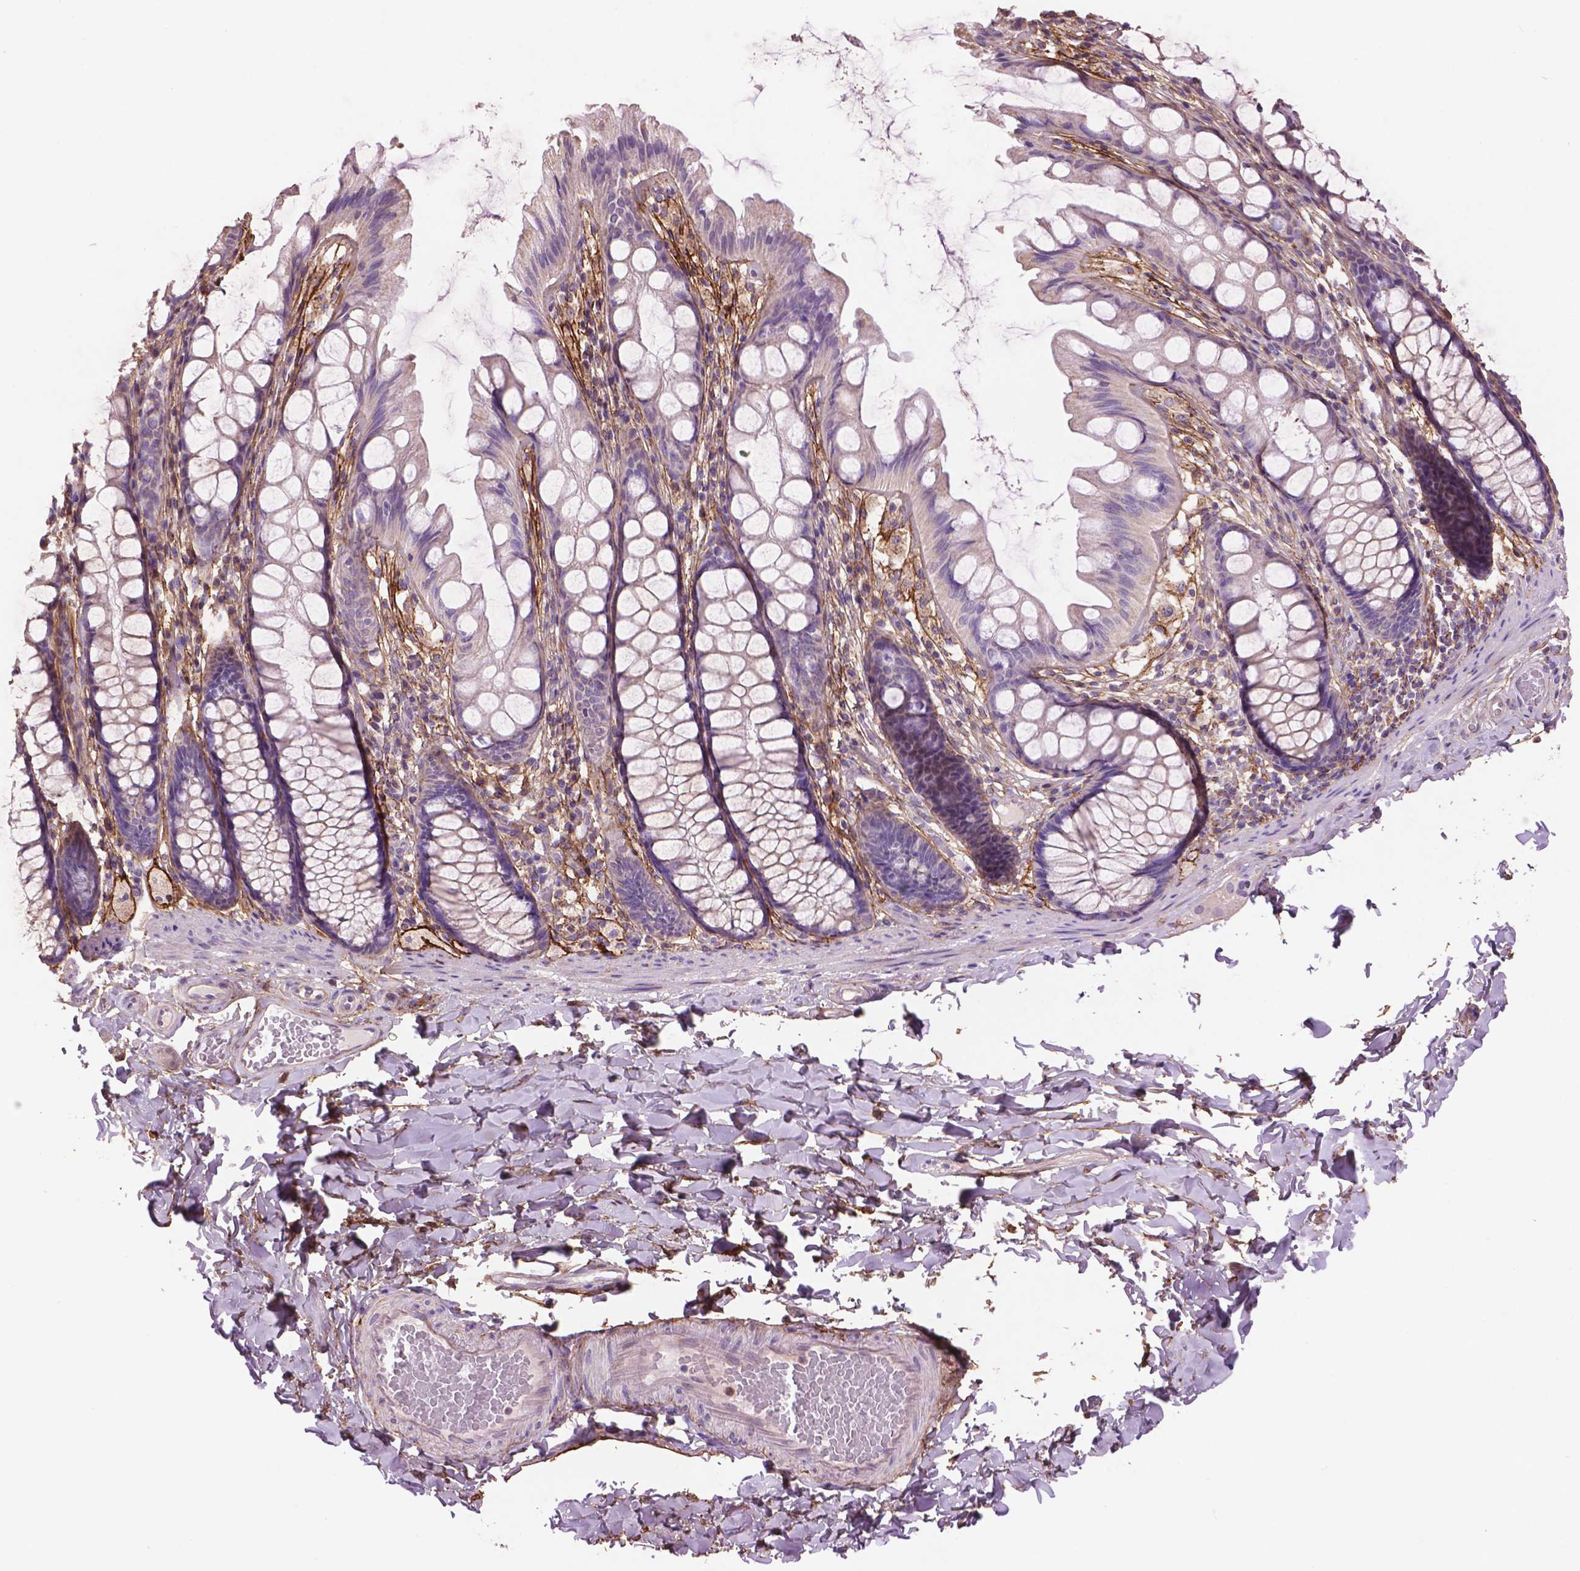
{"staining": {"intensity": "negative", "quantity": "none", "location": "none"}, "tissue": "colon", "cell_type": "Endothelial cells", "image_type": "normal", "snomed": [{"axis": "morphology", "description": "Normal tissue, NOS"}, {"axis": "topography", "description": "Colon"}], "caption": "This image is of normal colon stained with immunohistochemistry (IHC) to label a protein in brown with the nuclei are counter-stained blue. There is no expression in endothelial cells. (Immunohistochemistry (ihc), brightfield microscopy, high magnification).", "gene": "LRRC3C", "patient": {"sex": "male", "age": 47}}